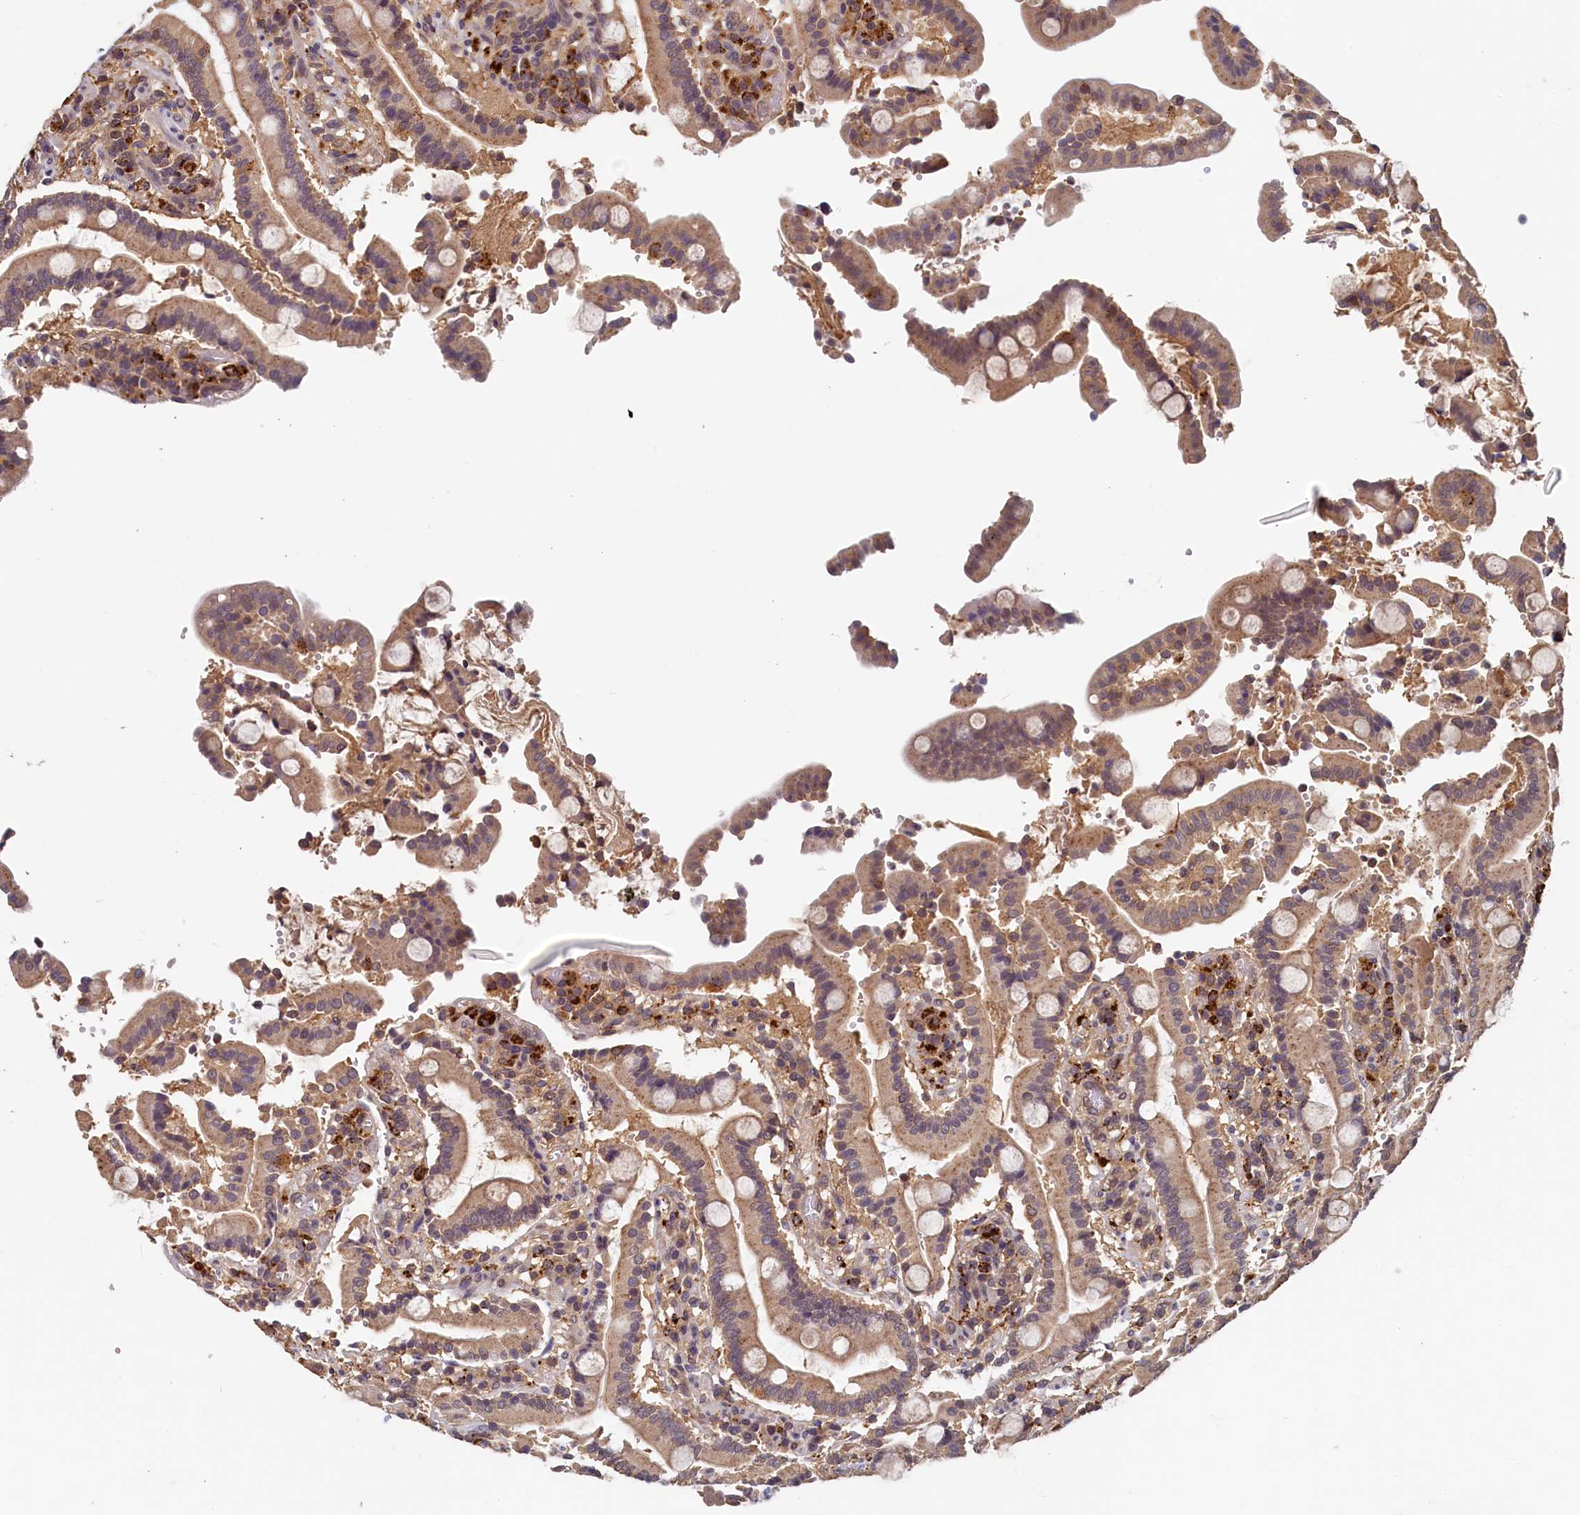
{"staining": {"intensity": "moderate", "quantity": ">75%", "location": "cytoplasmic/membranous"}, "tissue": "duodenum", "cell_type": "Glandular cells", "image_type": "normal", "snomed": [{"axis": "morphology", "description": "Normal tissue, NOS"}, {"axis": "topography", "description": "Small intestine, NOS"}], "caption": "Duodenum stained with DAB immunohistochemistry (IHC) reveals medium levels of moderate cytoplasmic/membranous expression in about >75% of glandular cells. Nuclei are stained in blue.", "gene": "NUBP2", "patient": {"sex": "female", "age": 71}}